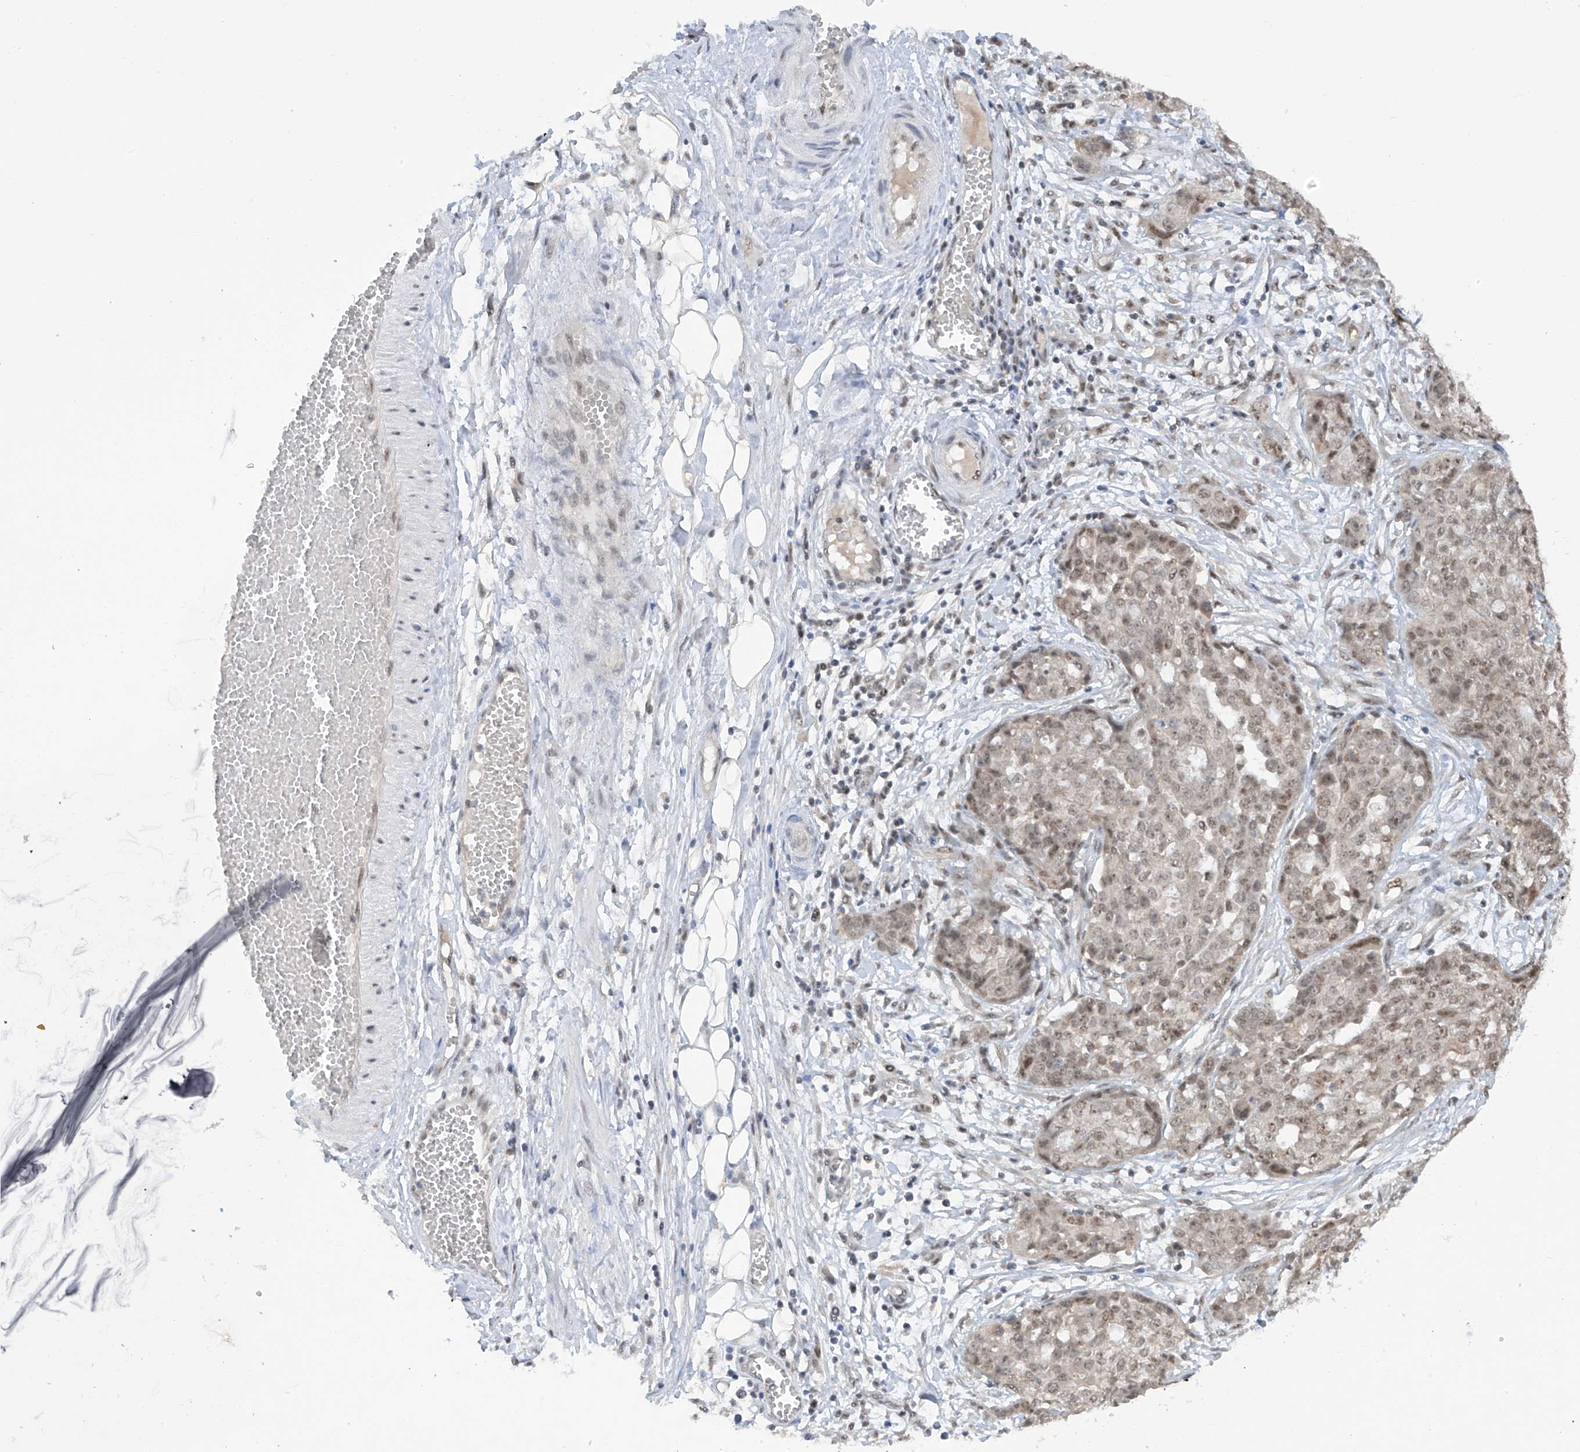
{"staining": {"intensity": "weak", "quantity": ">75%", "location": "nuclear"}, "tissue": "ovarian cancer", "cell_type": "Tumor cells", "image_type": "cancer", "snomed": [{"axis": "morphology", "description": "Cystadenocarcinoma, serous, NOS"}, {"axis": "topography", "description": "Soft tissue"}, {"axis": "topography", "description": "Ovary"}], "caption": "Tumor cells exhibit low levels of weak nuclear expression in about >75% of cells in ovarian cancer (serous cystadenocarcinoma). Using DAB (brown) and hematoxylin (blue) stains, captured at high magnification using brightfield microscopy.", "gene": "RPAIN", "patient": {"sex": "female", "age": 57}}